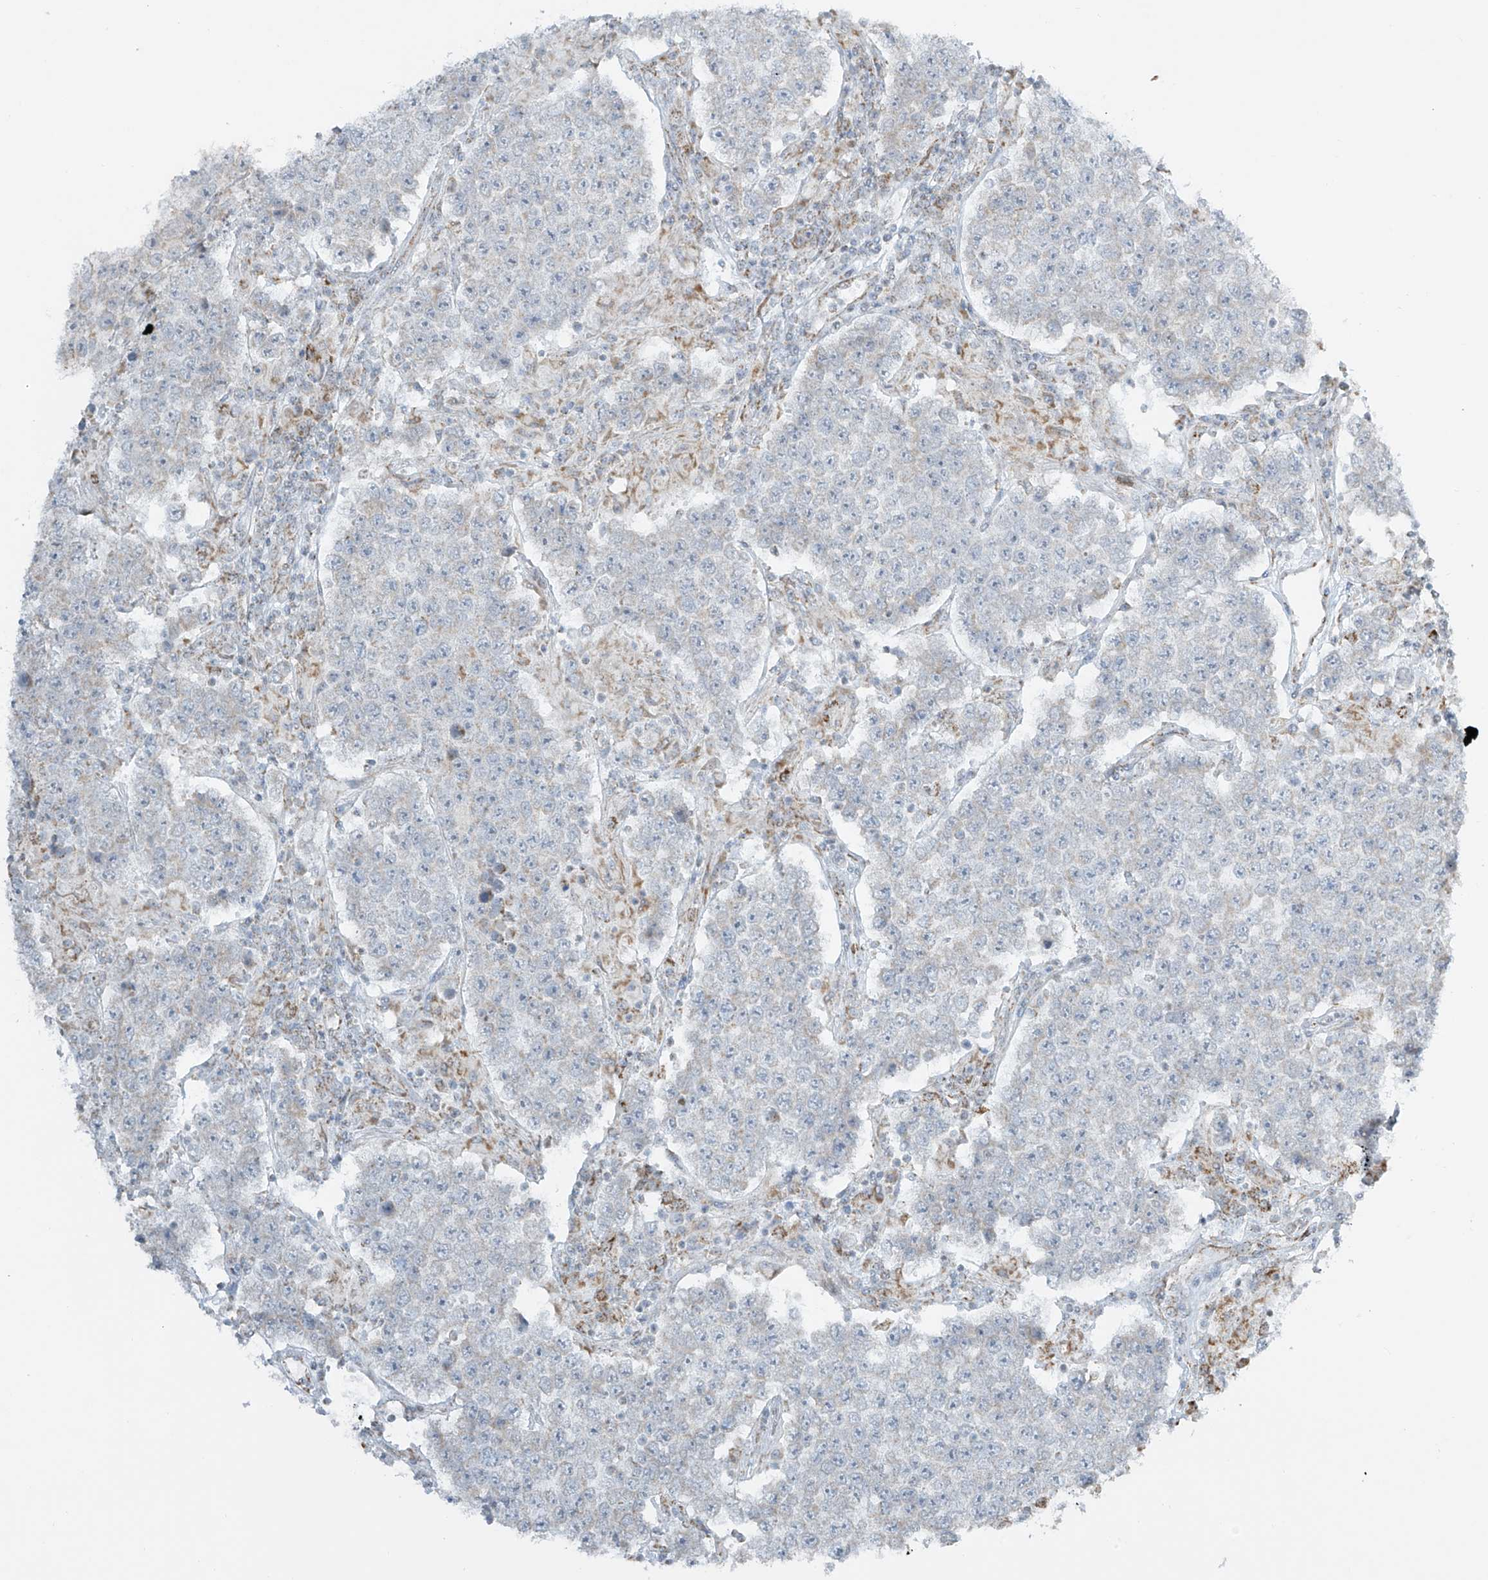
{"staining": {"intensity": "negative", "quantity": "none", "location": "none"}, "tissue": "testis cancer", "cell_type": "Tumor cells", "image_type": "cancer", "snomed": [{"axis": "morphology", "description": "Normal tissue, NOS"}, {"axis": "morphology", "description": "Urothelial carcinoma, High grade"}, {"axis": "morphology", "description": "Seminoma, NOS"}, {"axis": "morphology", "description": "Carcinoma, Embryonal, NOS"}, {"axis": "topography", "description": "Urinary bladder"}, {"axis": "topography", "description": "Testis"}], "caption": "Tumor cells show no significant positivity in testis cancer (seminoma).", "gene": "SMDT1", "patient": {"sex": "male", "age": 41}}